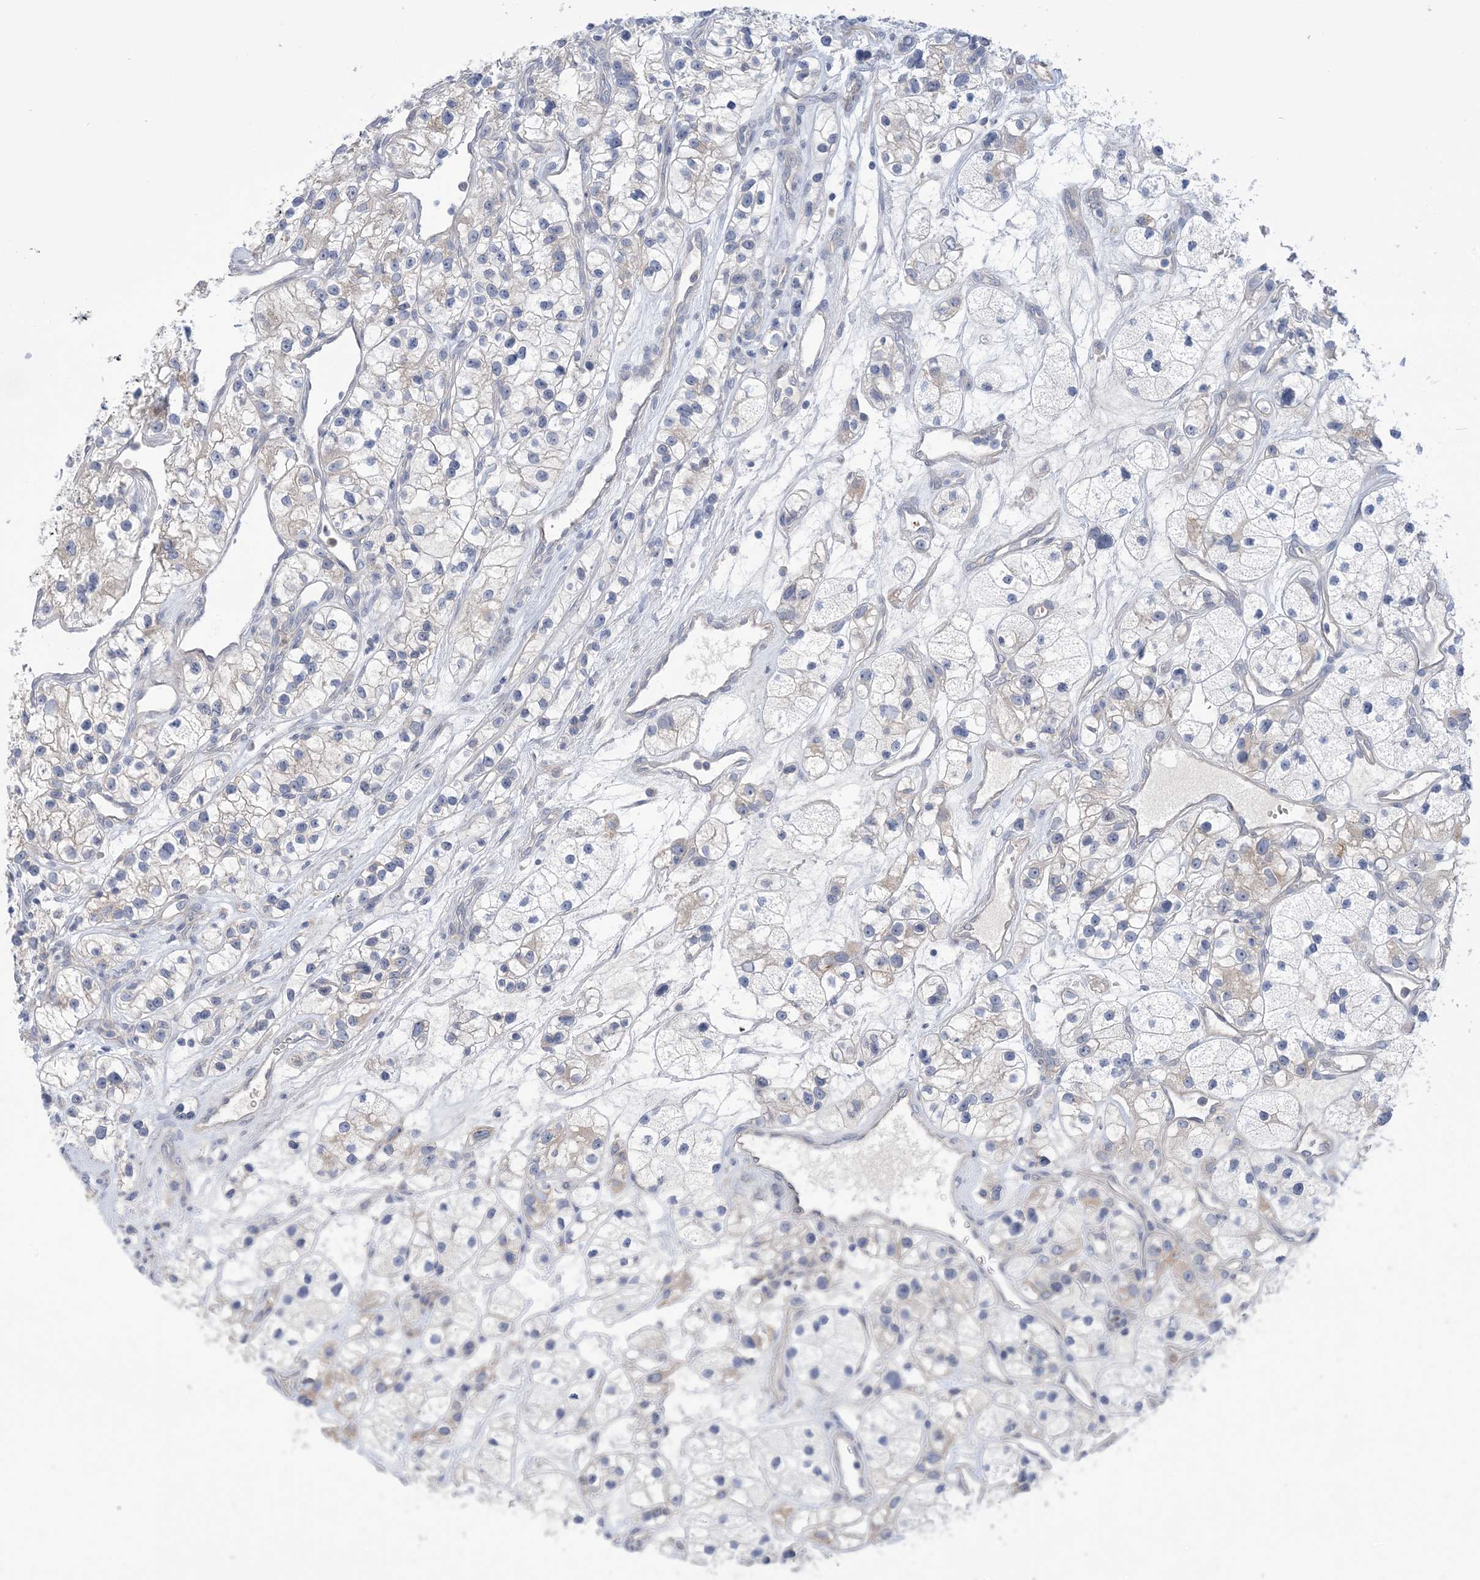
{"staining": {"intensity": "negative", "quantity": "none", "location": "none"}, "tissue": "renal cancer", "cell_type": "Tumor cells", "image_type": "cancer", "snomed": [{"axis": "morphology", "description": "Adenocarcinoma, NOS"}, {"axis": "topography", "description": "Kidney"}], "caption": "Micrograph shows no protein staining in tumor cells of renal cancer (adenocarcinoma) tissue.", "gene": "TTYH1", "patient": {"sex": "female", "age": 57}}